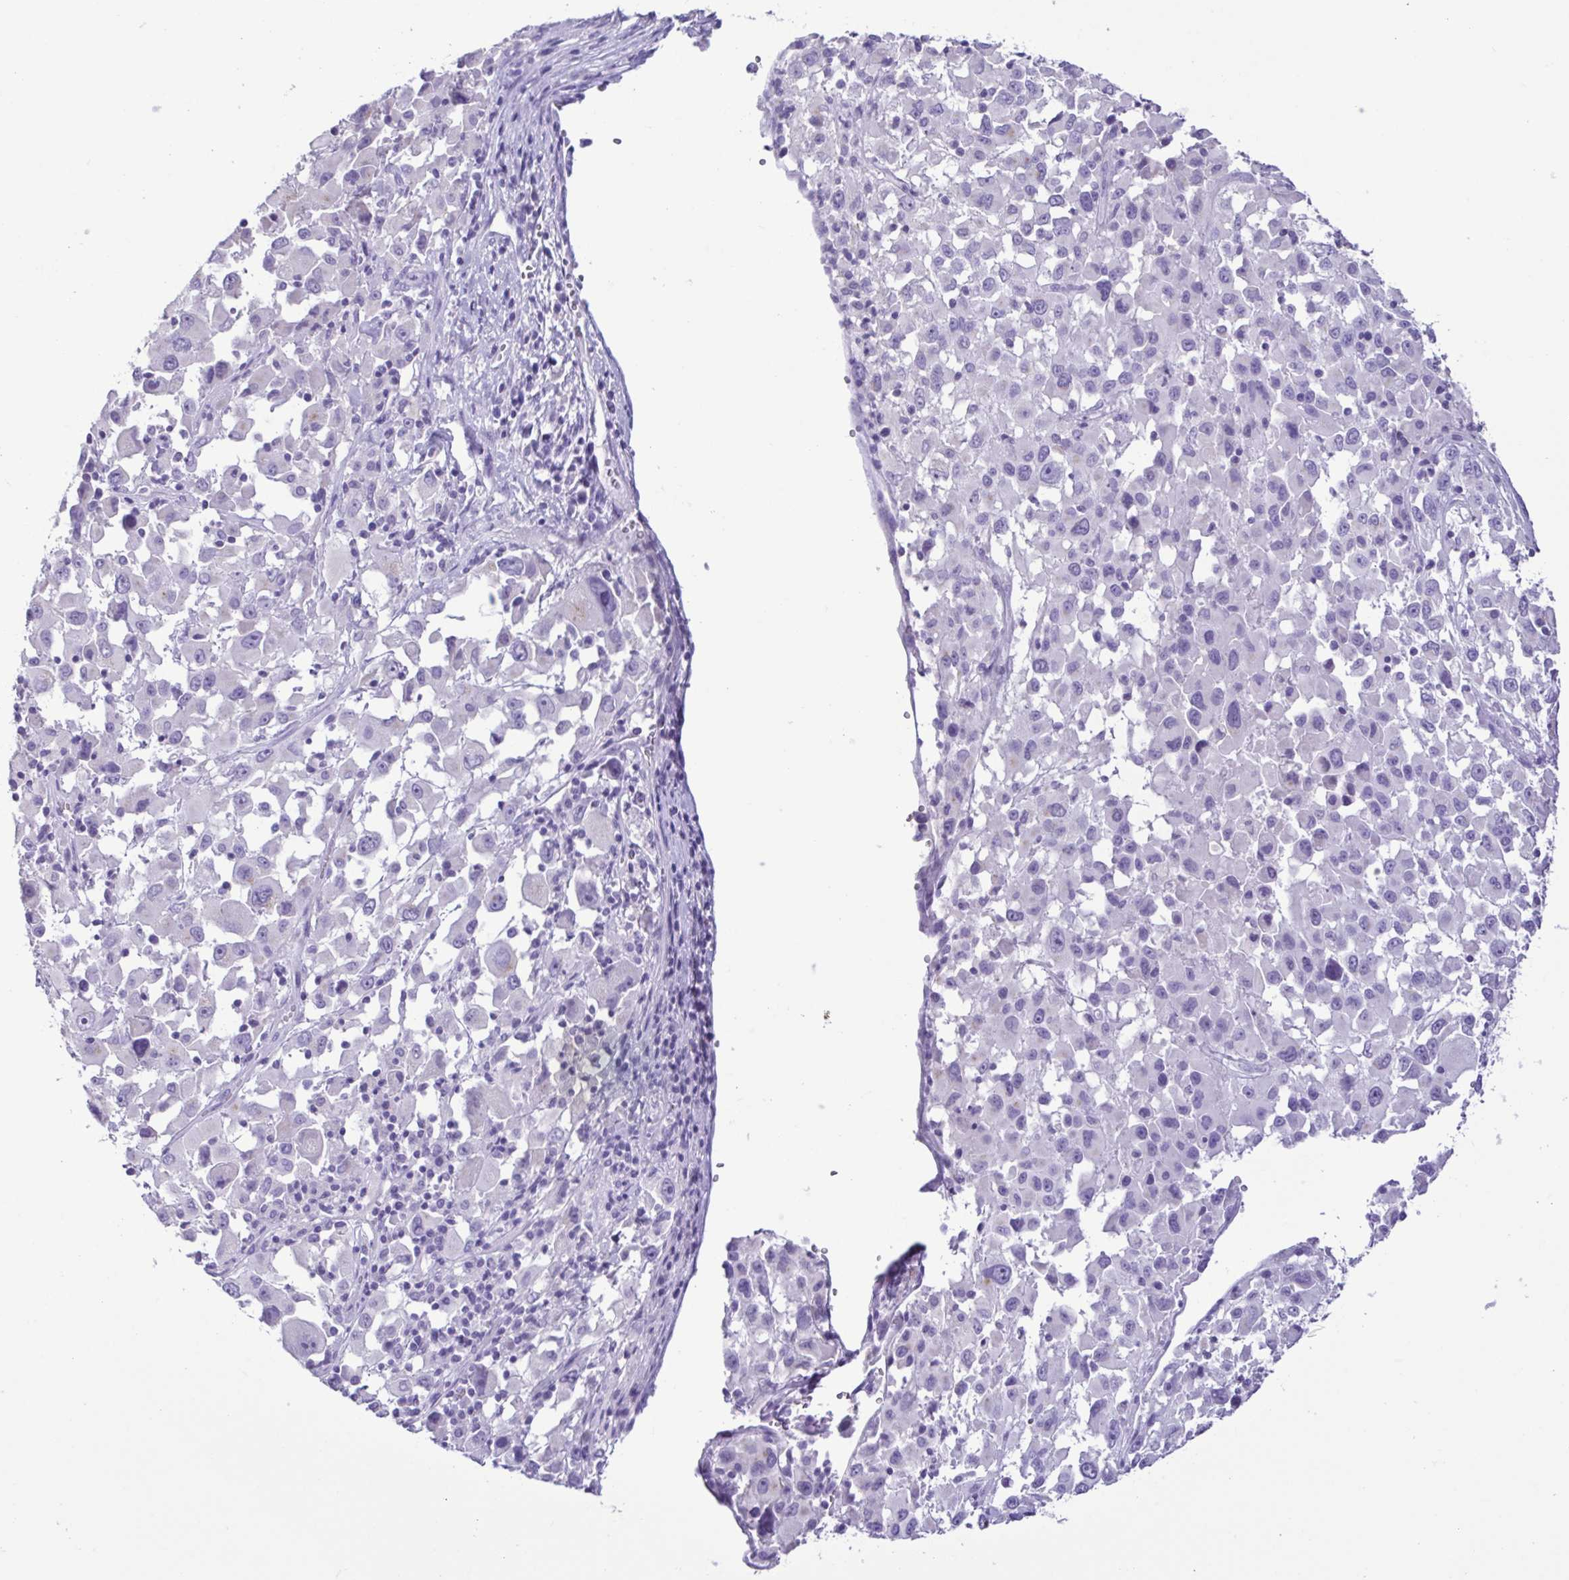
{"staining": {"intensity": "negative", "quantity": "none", "location": "none"}, "tissue": "melanoma", "cell_type": "Tumor cells", "image_type": "cancer", "snomed": [{"axis": "morphology", "description": "Malignant melanoma, Metastatic site"}, {"axis": "topography", "description": "Soft tissue"}], "caption": "High power microscopy image of an immunohistochemistry (IHC) micrograph of melanoma, revealing no significant positivity in tumor cells.", "gene": "CBY2", "patient": {"sex": "male", "age": 50}}